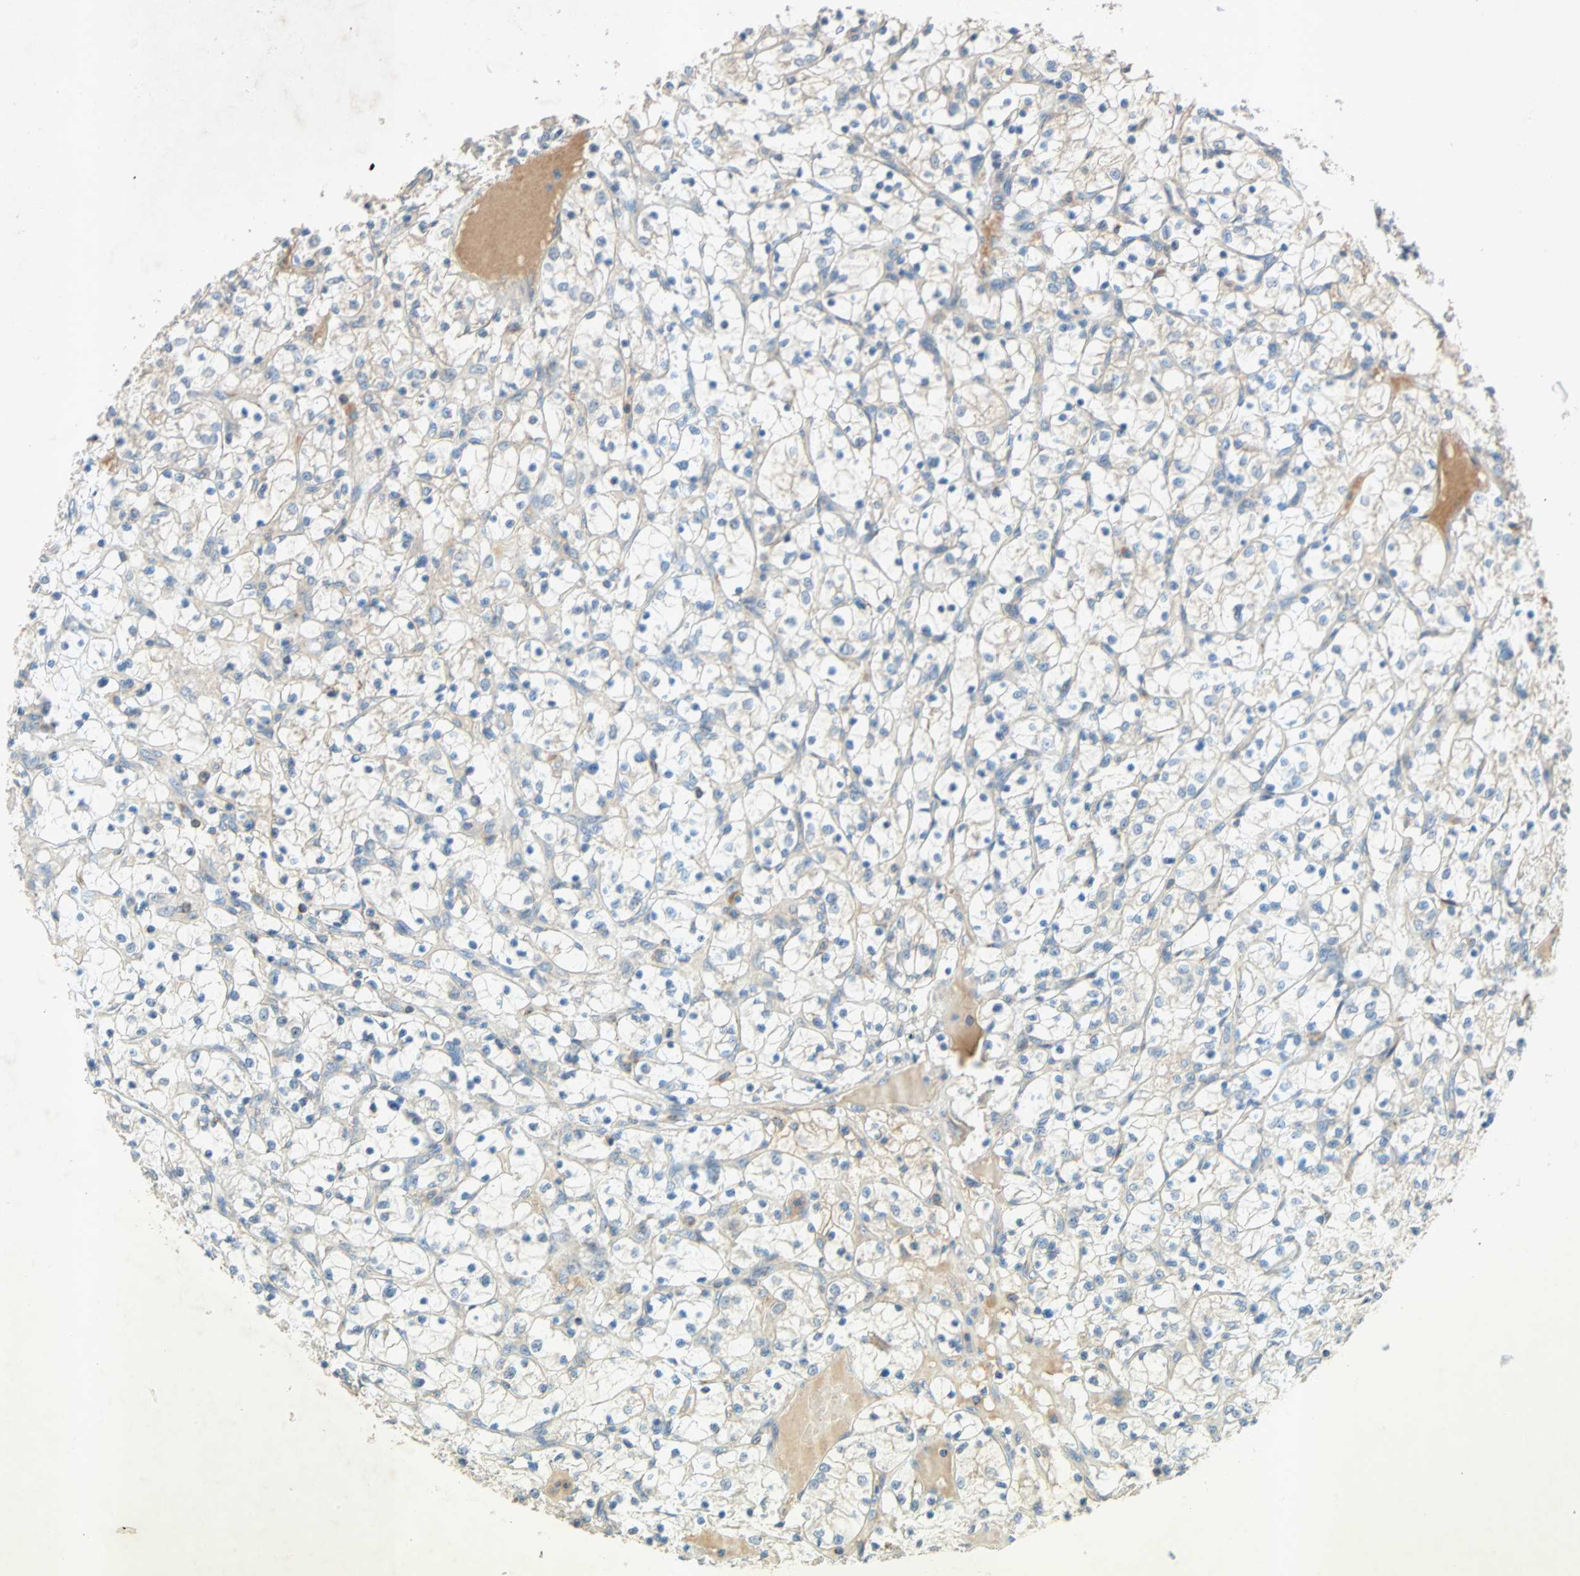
{"staining": {"intensity": "weak", "quantity": "25%-75%", "location": "cytoplasmic/membranous"}, "tissue": "renal cancer", "cell_type": "Tumor cells", "image_type": "cancer", "snomed": [{"axis": "morphology", "description": "Adenocarcinoma, NOS"}, {"axis": "topography", "description": "Kidney"}], "caption": "A high-resolution photomicrograph shows immunohistochemistry (IHC) staining of adenocarcinoma (renal), which shows weak cytoplasmic/membranous staining in approximately 25%-75% of tumor cells. (DAB IHC with brightfield microscopy, high magnification).", "gene": "XYLT1", "patient": {"sex": "female", "age": 69}}